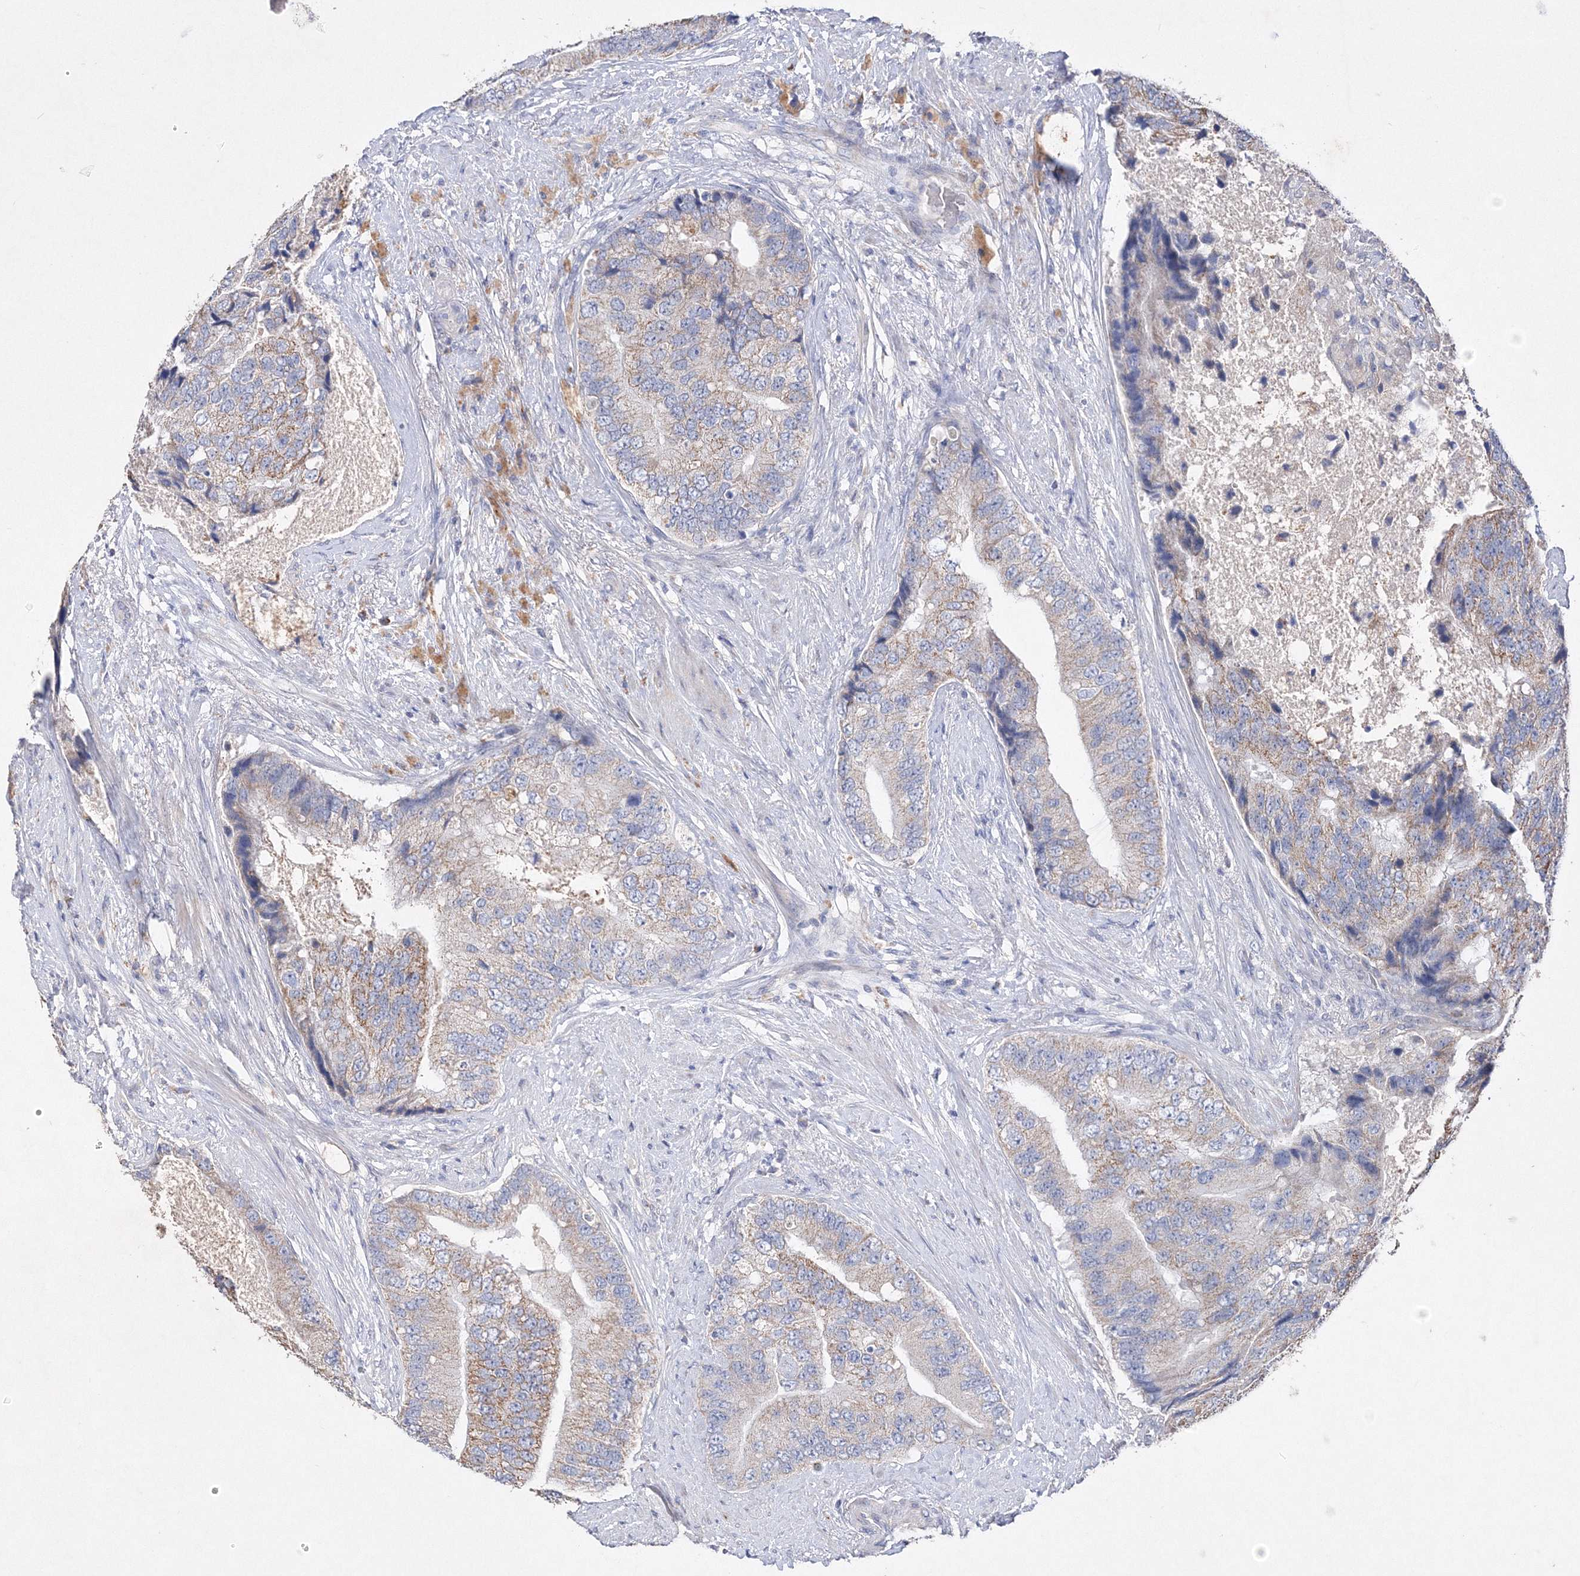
{"staining": {"intensity": "weak", "quantity": ">75%", "location": "cytoplasmic/membranous"}, "tissue": "prostate cancer", "cell_type": "Tumor cells", "image_type": "cancer", "snomed": [{"axis": "morphology", "description": "Adenocarcinoma, High grade"}, {"axis": "topography", "description": "Prostate"}], "caption": "Approximately >75% of tumor cells in human prostate cancer (adenocarcinoma (high-grade)) display weak cytoplasmic/membranous protein staining as visualized by brown immunohistochemical staining.", "gene": "GLS", "patient": {"sex": "male", "age": 70}}